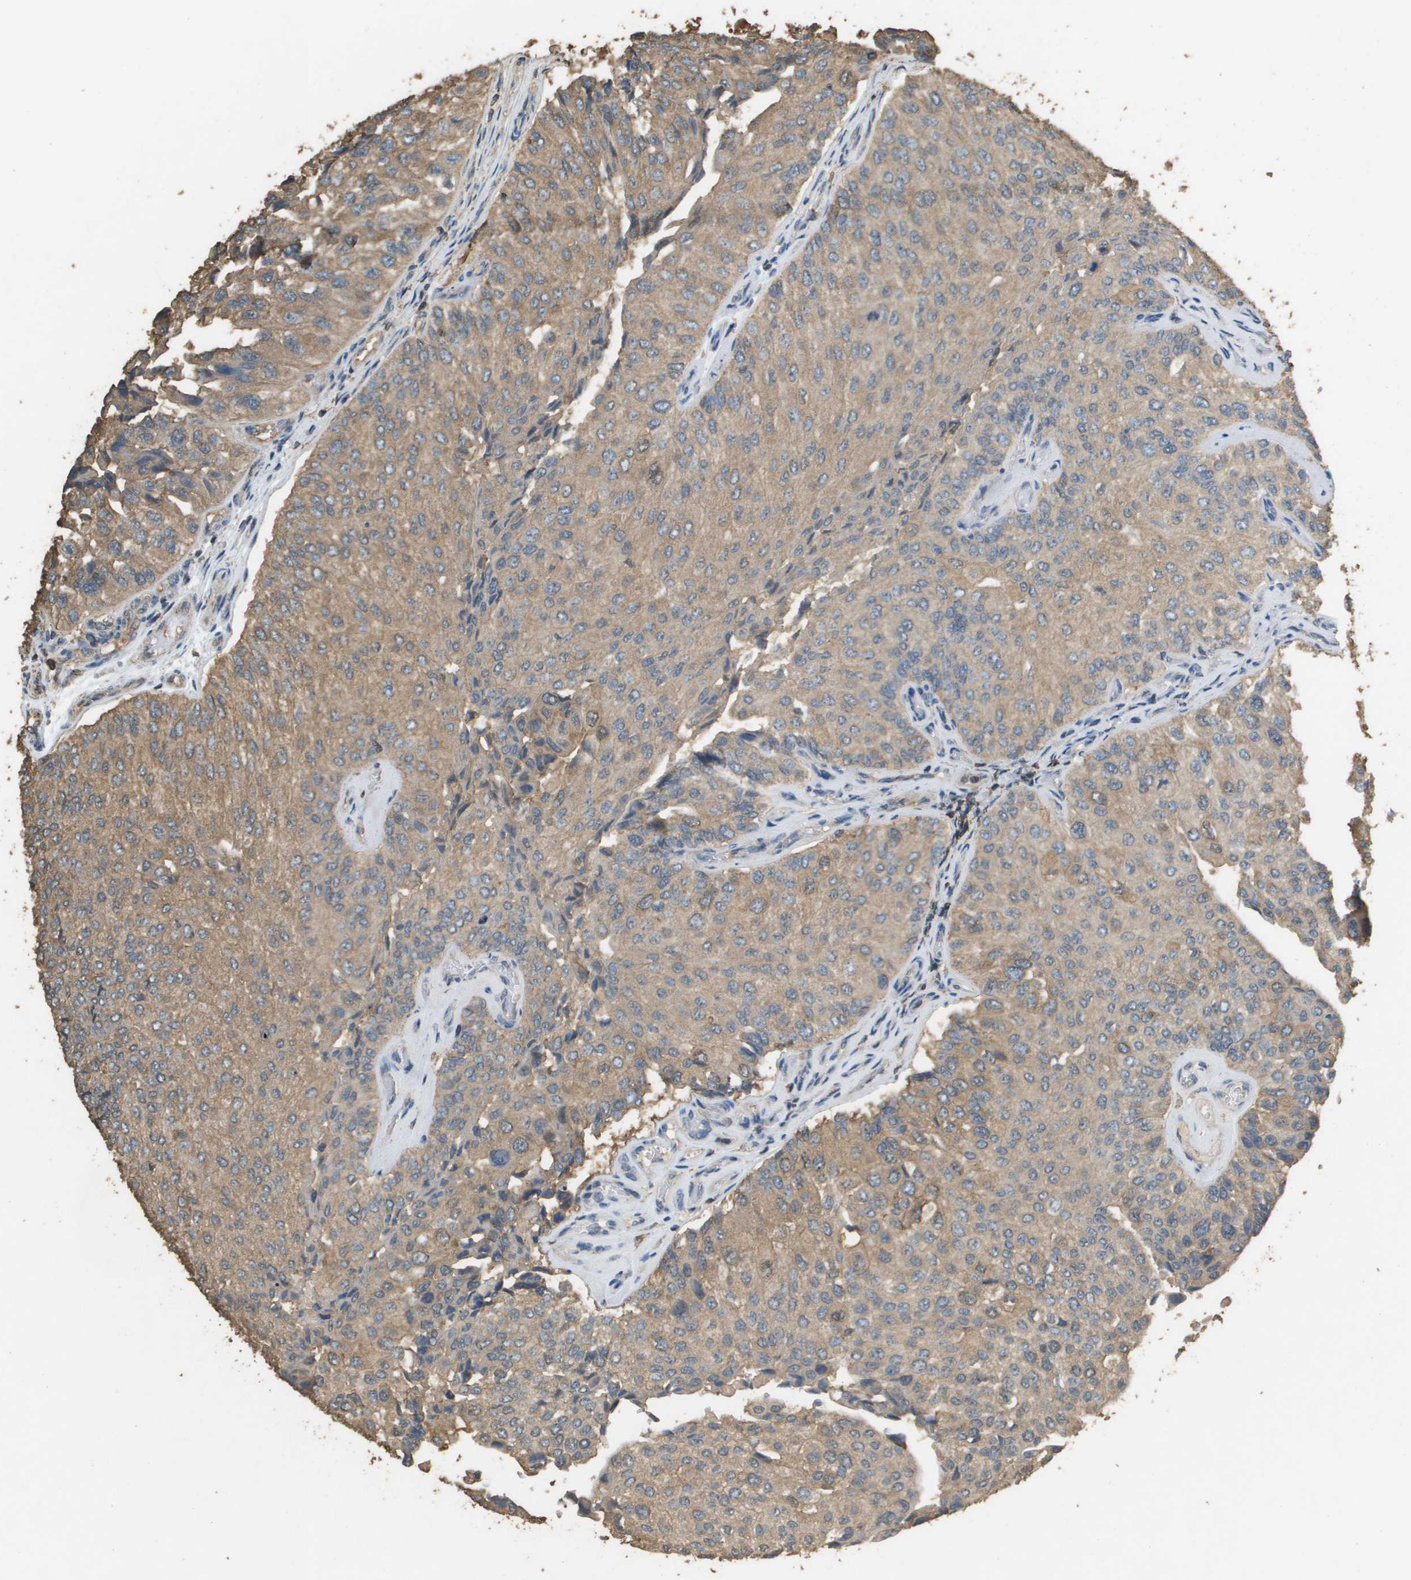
{"staining": {"intensity": "moderate", "quantity": ">75%", "location": "cytoplasmic/membranous"}, "tissue": "urothelial cancer", "cell_type": "Tumor cells", "image_type": "cancer", "snomed": [{"axis": "morphology", "description": "Urothelial carcinoma, High grade"}, {"axis": "topography", "description": "Kidney"}, {"axis": "topography", "description": "Urinary bladder"}], "caption": "Brown immunohistochemical staining in urothelial cancer exhibits moderate cytoplasmic/membranous positivity in approximately >75% of tumor cells.", "gene": "MS4A7", "patient": {"sex": "male", "age": 77}}